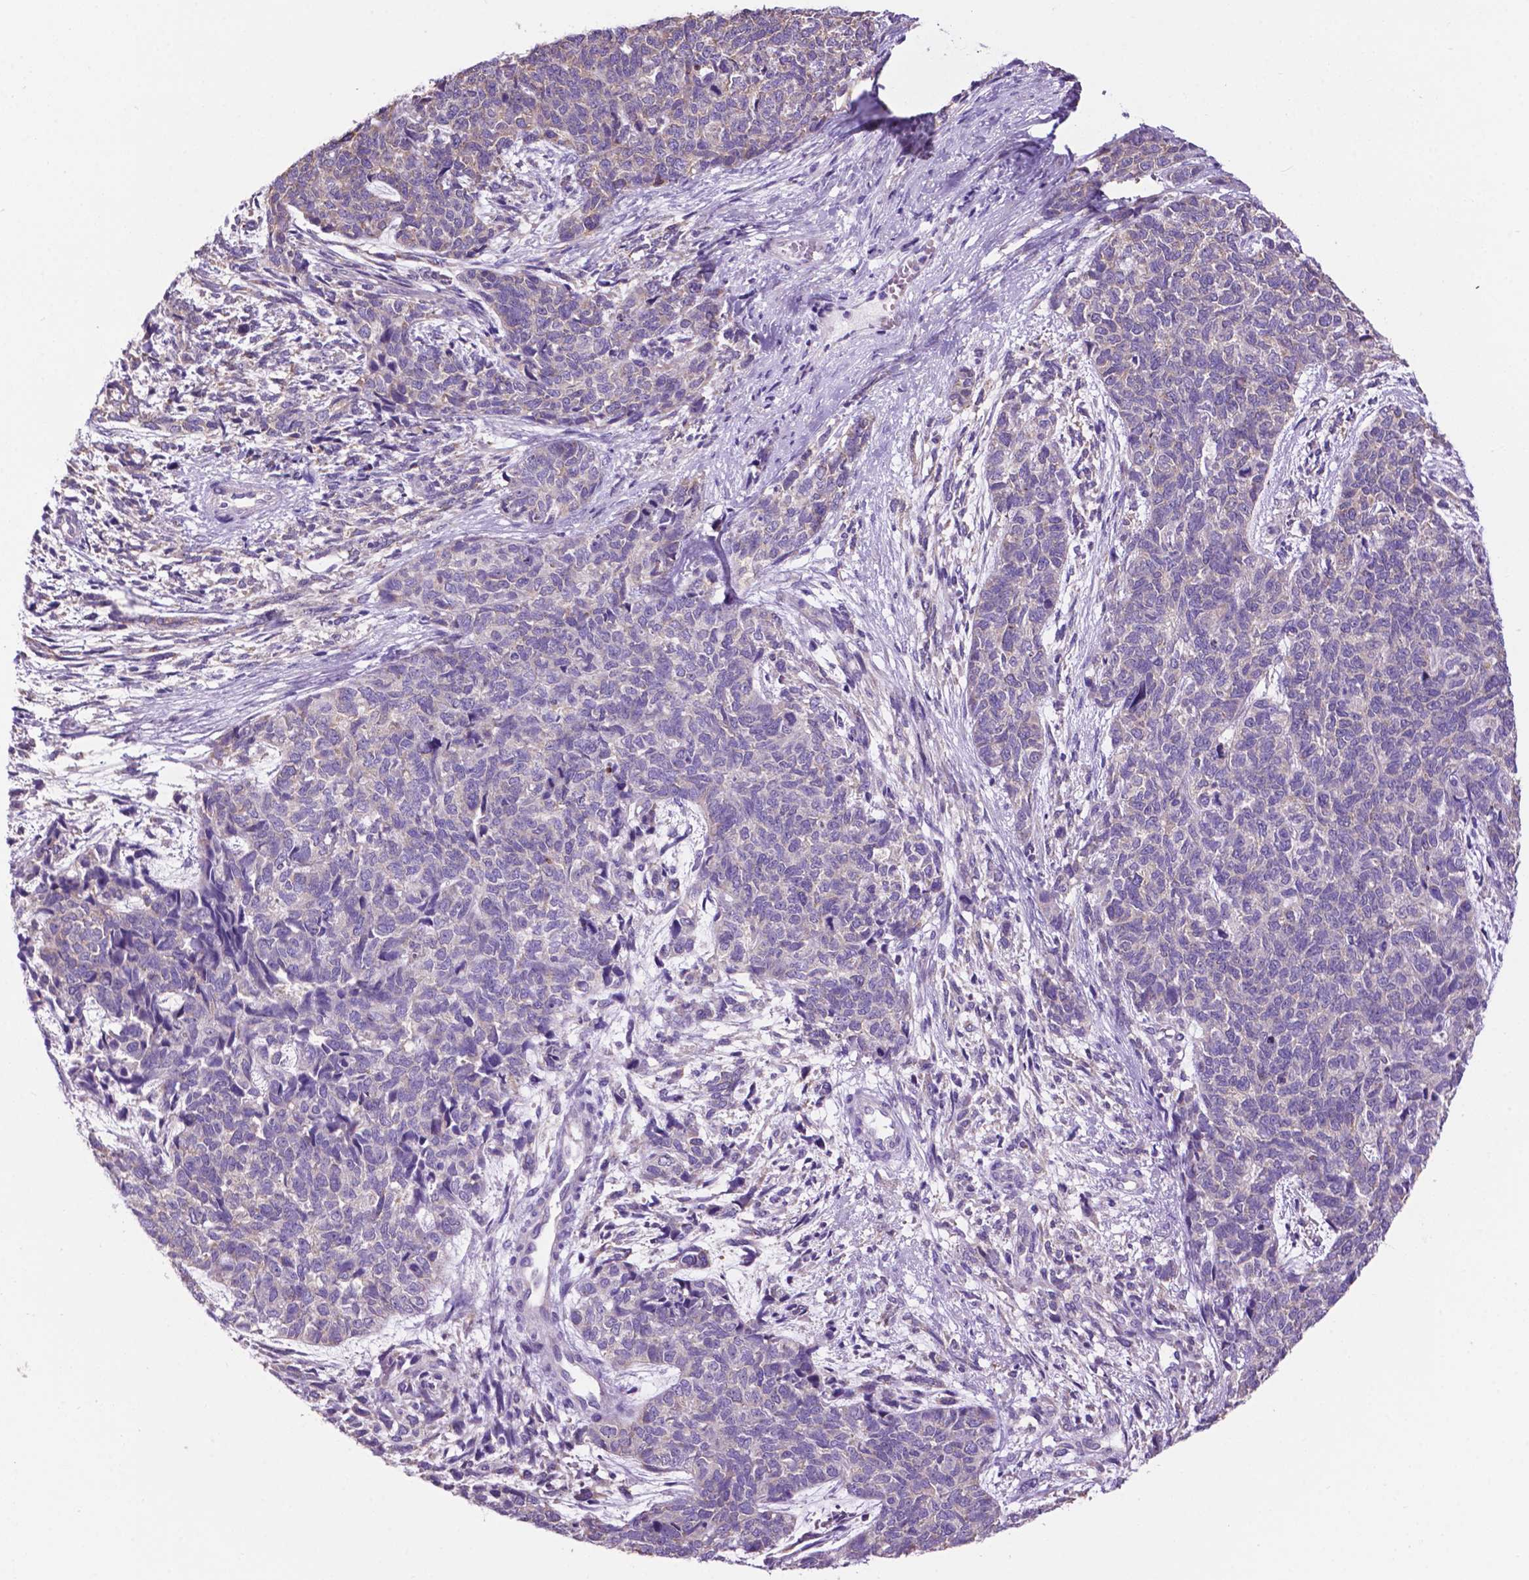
{"staining": {"intensity": "negative", "quantity": "none", "location": "none"}, "tissue": "cervical cancer", "cell_type": "Tumor cells", "image_type": "cancer", "snomed": [{"axis": "morphology", "description": "Squamous cell carcinoma, NOS"}, {"axis": "topography", "description": "Cervix"}], "caption": "Immunohistochemistry of cervical cancer (squamous cell carcinoma) reveals no expression in tumor cells.", "gene": "SPDYA", "patient": {"sex": "female", "age": 63}}